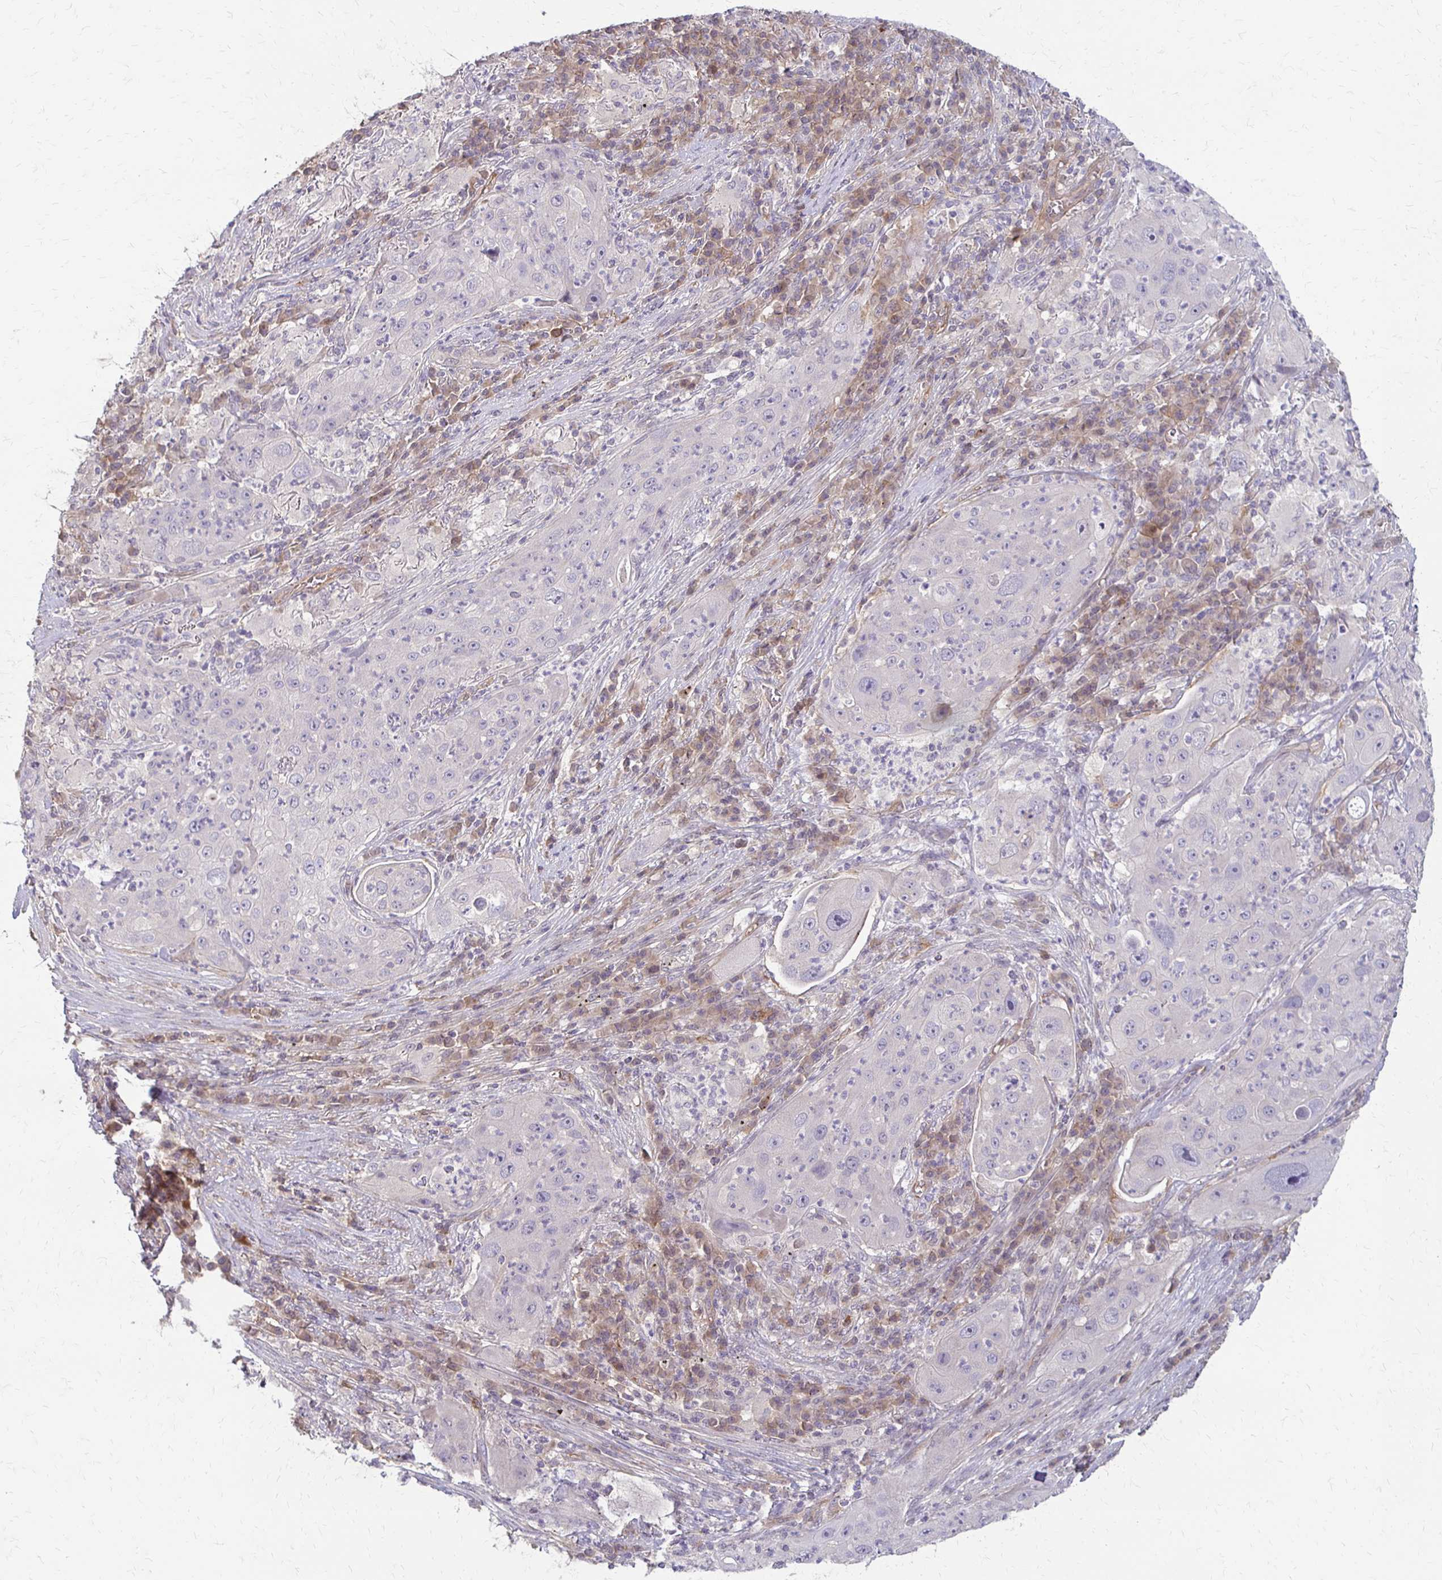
{"staining": {"intensity": "negative", "quantity": "none", "location": "none"}, "tissue": "lung cancer", "cell_type": "Tumor cells", "image_type": "cancer", "snomed": [{"axis": "morphology", "description": "Squamous cell carcinoma, NOS"}, {"axis": "topography", "description": "Lung"}], "caption": "There is no significant staining in tumor cells of lung cancer (squamous cell carcinoma). Brightfield microscopy of immunohistochemistry stained with DAB (brown) and hematoxylin (blue), captured at high magnification.", "gene": "CFL2", "patient": {"sex": "female", "age": 59}}